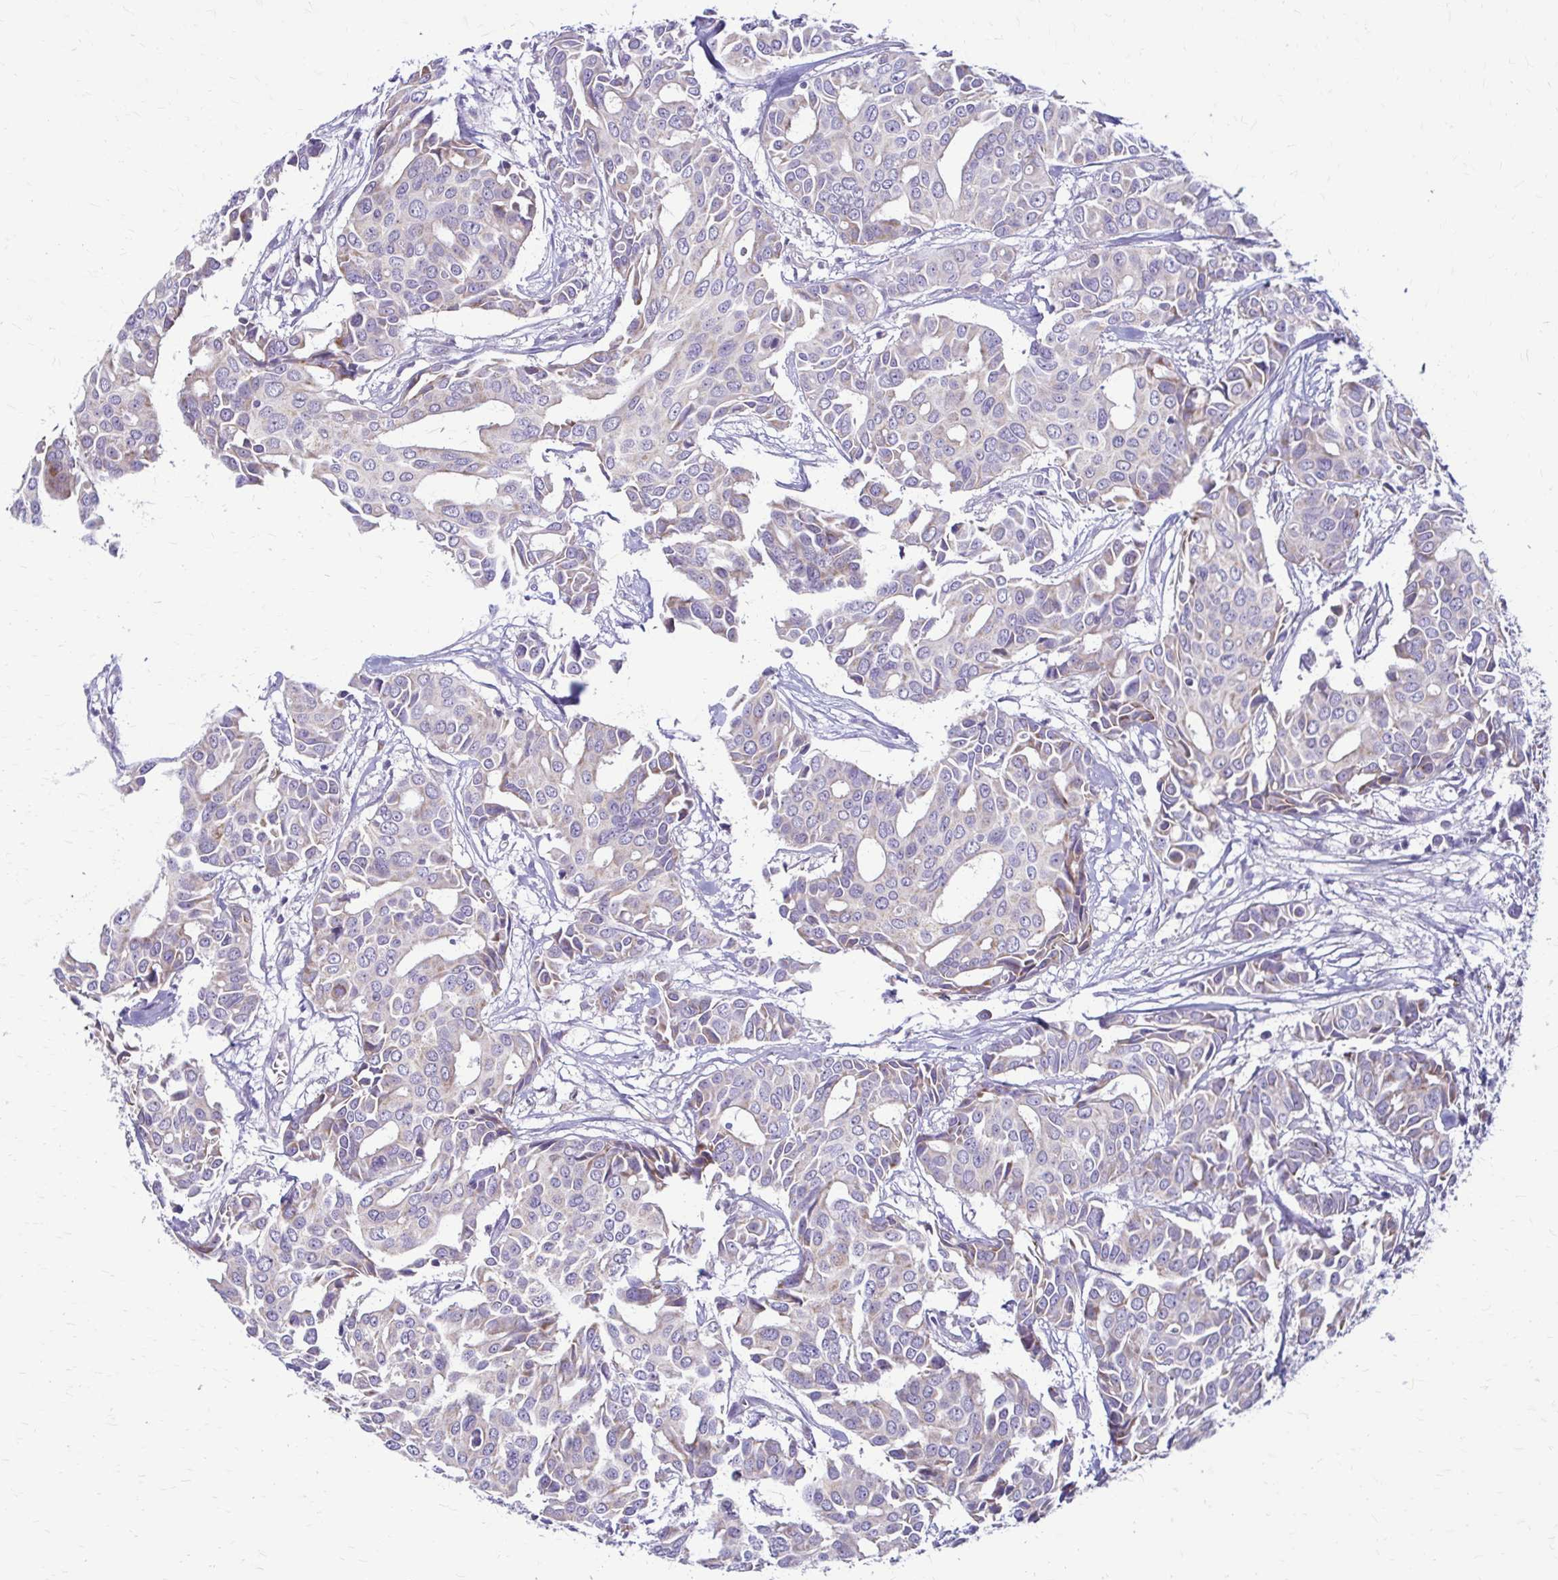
{"staining": {"intensity": "moderate", "quantity": "<25%", "location": "cytoplasmic/membranous"}, "tissue": "breast cancer", "cell_type": "Tumor cells", "image_type": "cancer", "snomed": [{"axis": "morphology", "description": "Duct carcinoma"}, {"axis": "topography", "description": "Breast"}], "caption": "Moderate cytoplasmic/membranous staining for a protein is seen in about <25% of tumor cells of breast invasive ductal carcinoma using immunohistochemistry (IHC).", "gene": "SAMD13", "patient": {"sex": "female", "age": 54}}